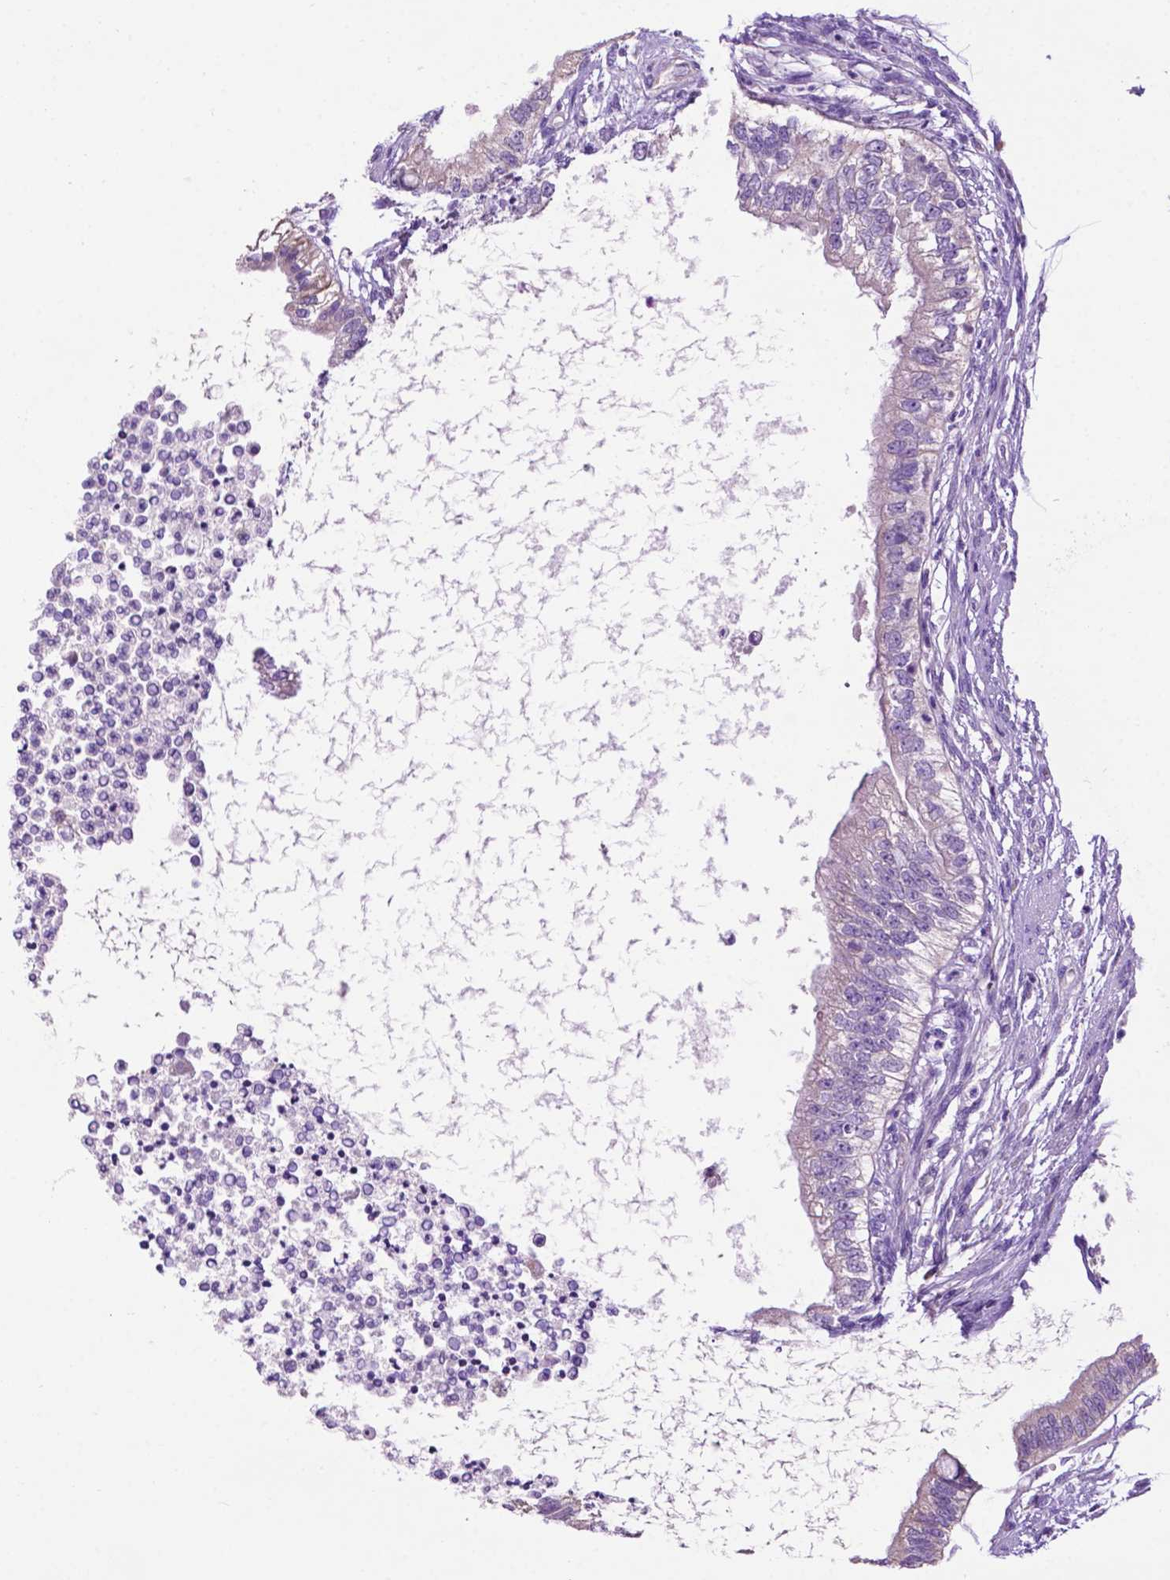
{"staining": {"intensity": "negative", "quantity": "none", "location": "none"}, "tissue": "testis cancer", "cell_type": "Tumor cells", "image_type": "cancer", "snomed": [{"axis": "morphology", "description": "Carcinoma, Embryonal, NOS"}, {"axis": "topography", "description": "Testis"}], "caption": "Human embryonal carcinoma (testis) stained for a protein using immunohistochemistry (IHC) displays no staining in tumor cells.", "gene": "PHYHIP", "patient": {"sex": "male", "age": 26}}